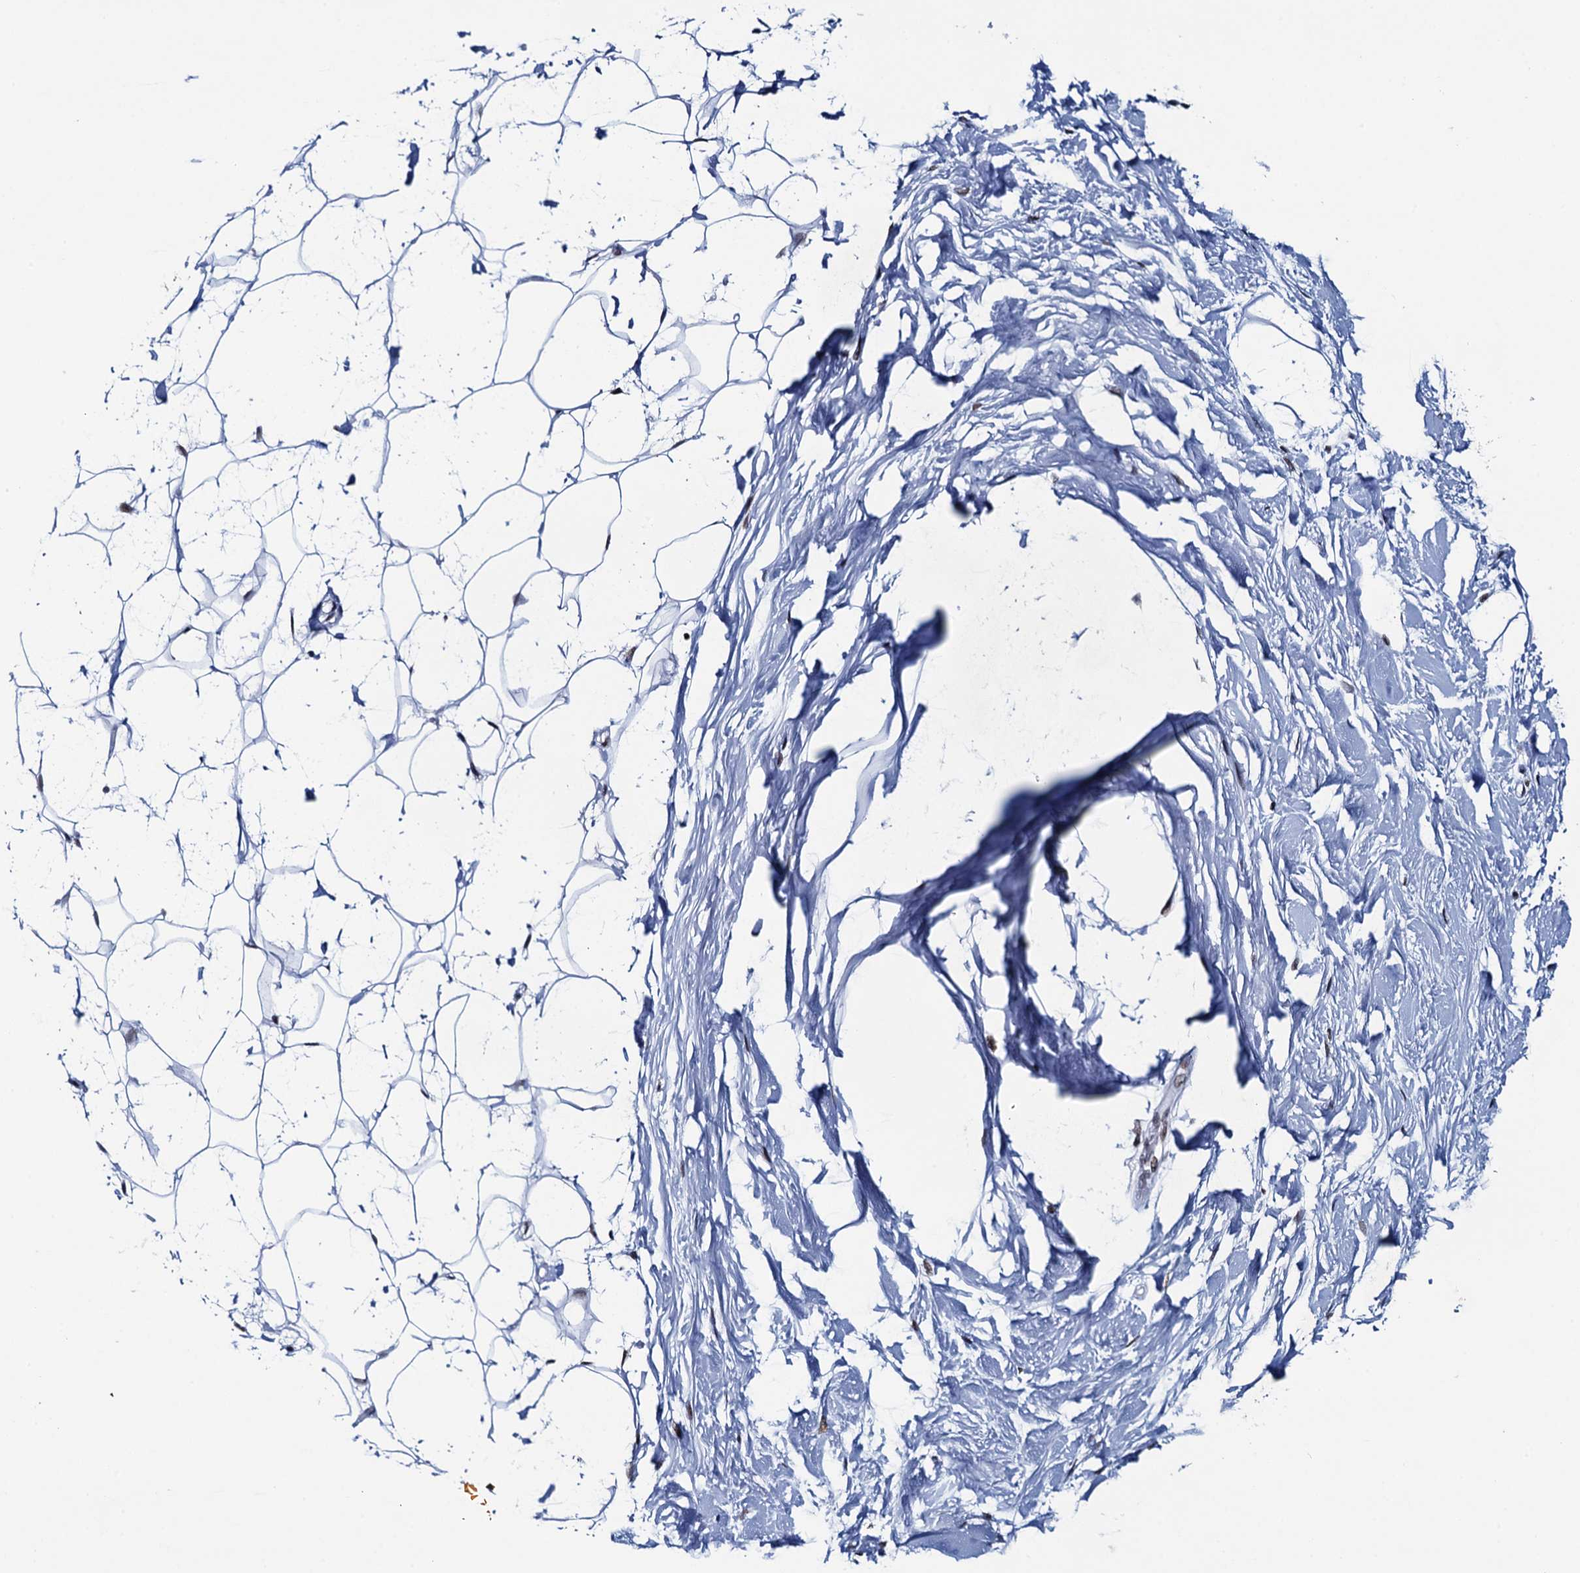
{"staining": {"intensity": "moderate", "quantity": "25%-75%", "location": "nuclear"}, "tissue": "adipose tissue", "cell_type": "Adipocytes", "image_type": "normal", "snomed": [{"axis": "morphology", "description": "Normal tissue, NOS"}, {"axis": "topography", "description": "Breast"}], "caption": "The image shows a brown stain indicating the presence of a protein in the nuclear of adipocytes in adipose tissue.", "gene": "HNRNPUL2", "patient": {"sex": "female", "age": 26}}